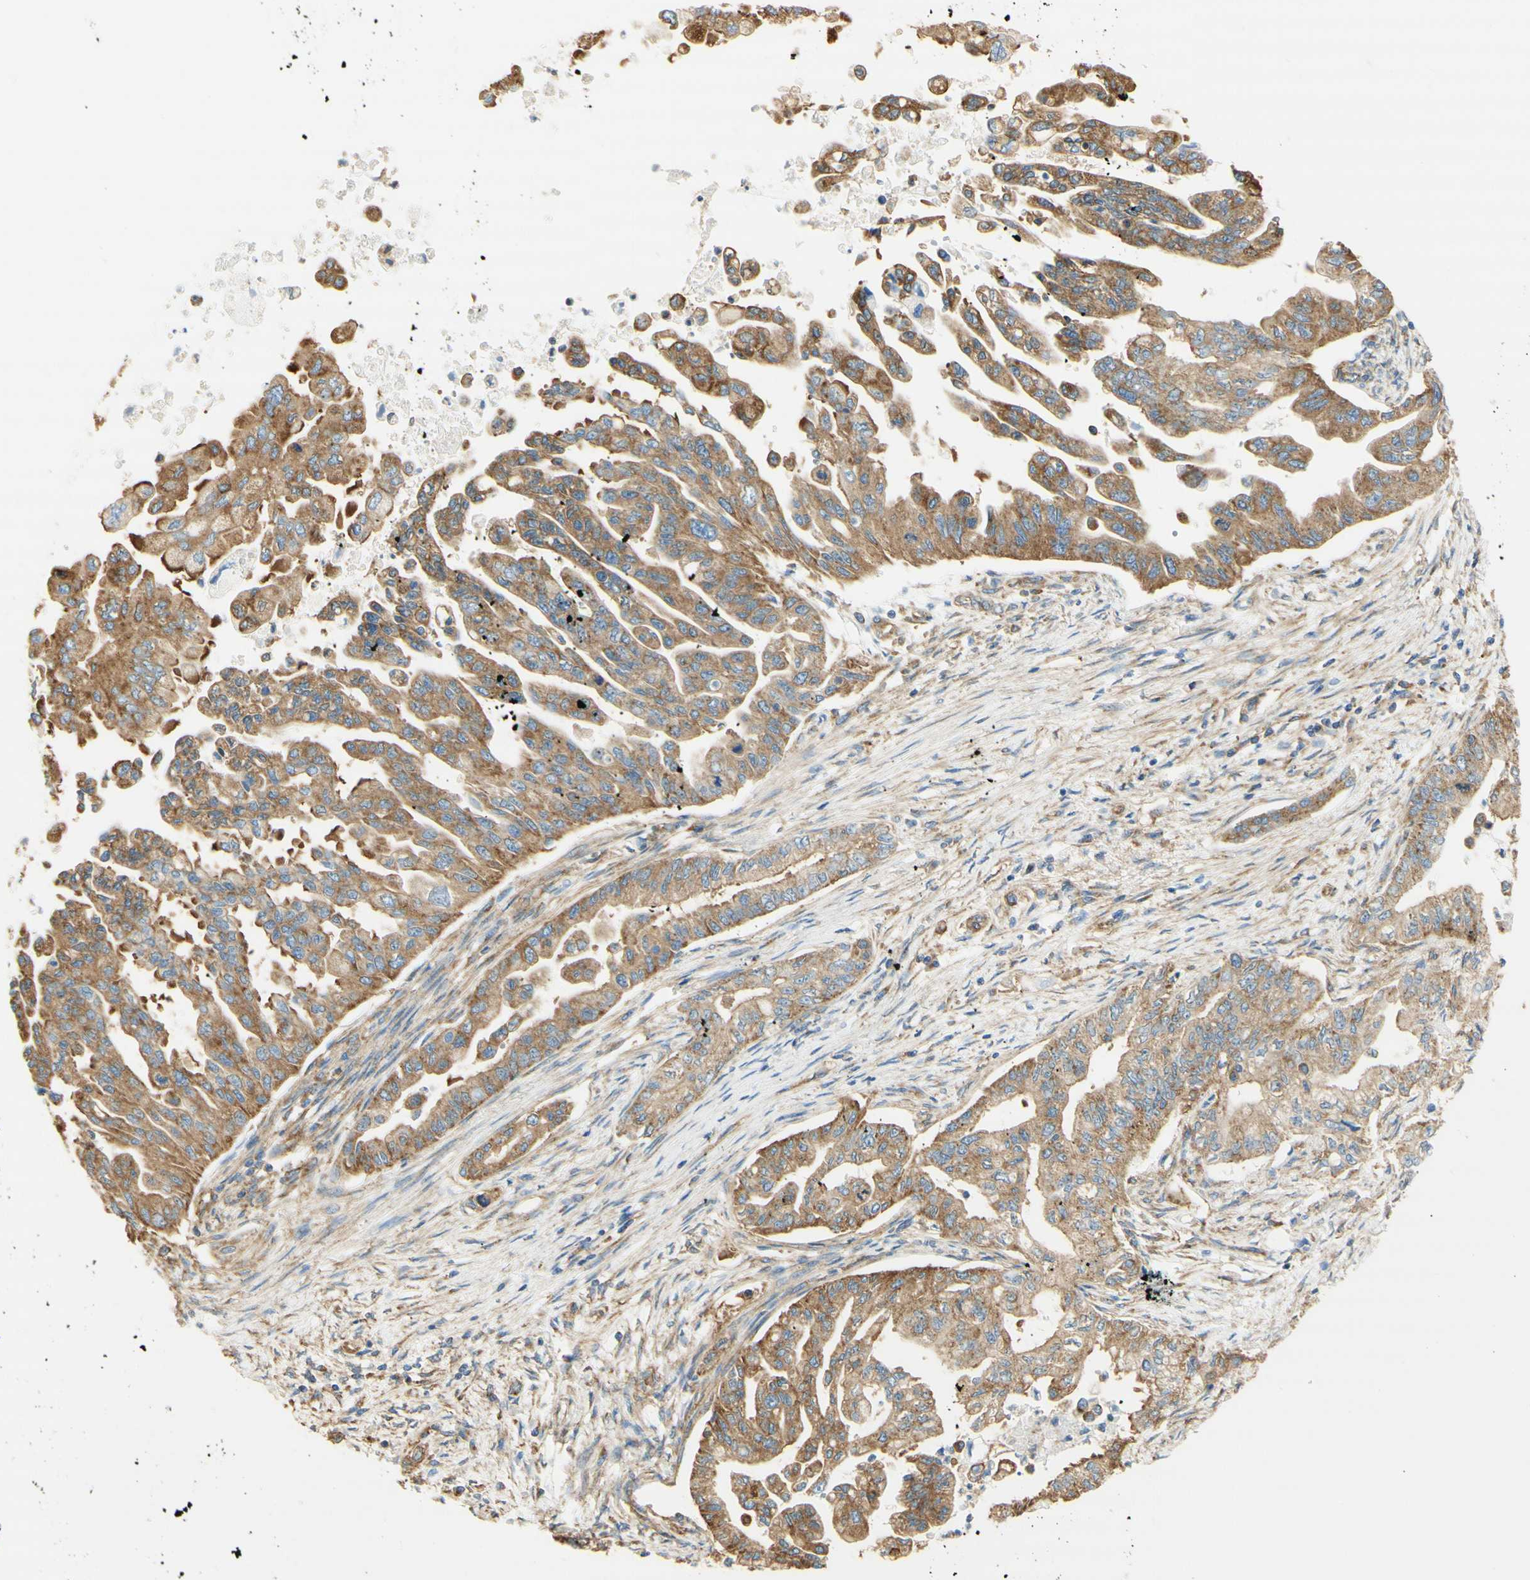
{"staining": {"intensity": "moderate", "quantity": ">75%", "location": "cytoplasmic/membranous"}, "tissue": "pancreatic cancer", "cell_type": "Tumor cells", "image_type": "cancer", "snomed": [{"axis": "morphology", "description": "Normal tissue, NOS"}, {"axis": "topography", "description": "Pancreas"}], "caption": "High-power microscopy captured an immunohistochemistry photomicrograph of pancreatic cancer, revealing moderate cytoplasmic/membranous positivity in approximately >75% of tumor cells.", "gene": "CLTC", "patient": {"sex": "male", "age": 42}}